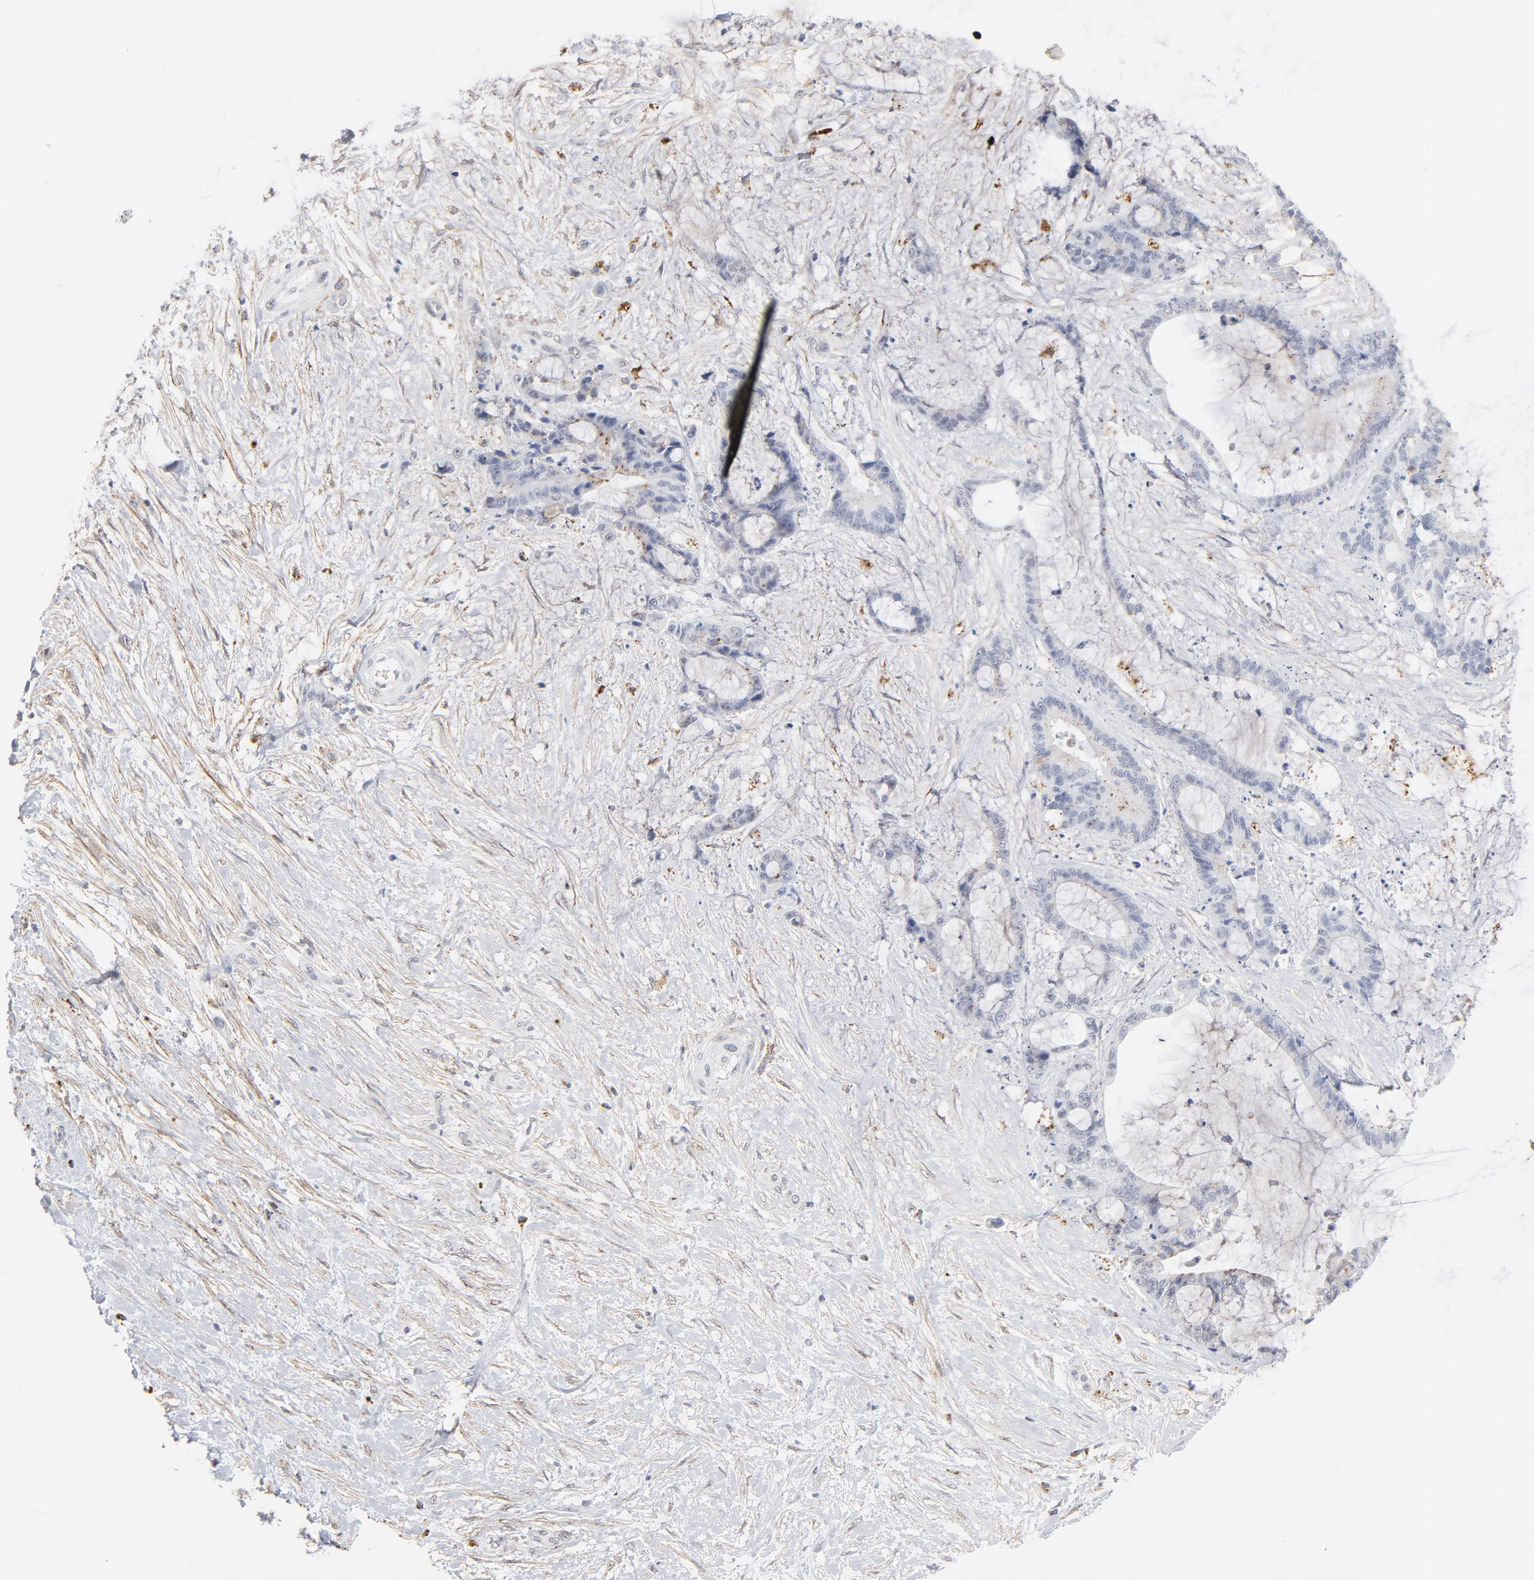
{"staining": {"intensity": "weak", "quantity": "<25%", "location": "cytoplasmic/membranous"}, "tissue": "liver cancer", "cell_type": "Tumor cells", "image_type": "cancer", "snomed": [{"axis": "morphology", "description": "Cholangiocarcinoma"}, {"axis": "topography", "description": "Liver"}], "caption": "Immunohistochemistry of liver cancer (cholangiocarcinoma) exhibits no staining in tumor cells. (DAB immunohistochemistry (IHC) visualized using brightfield microscopy, high magnification).", "gene": "LTBP2", "patient": {"sex": "female", "age": 73}}